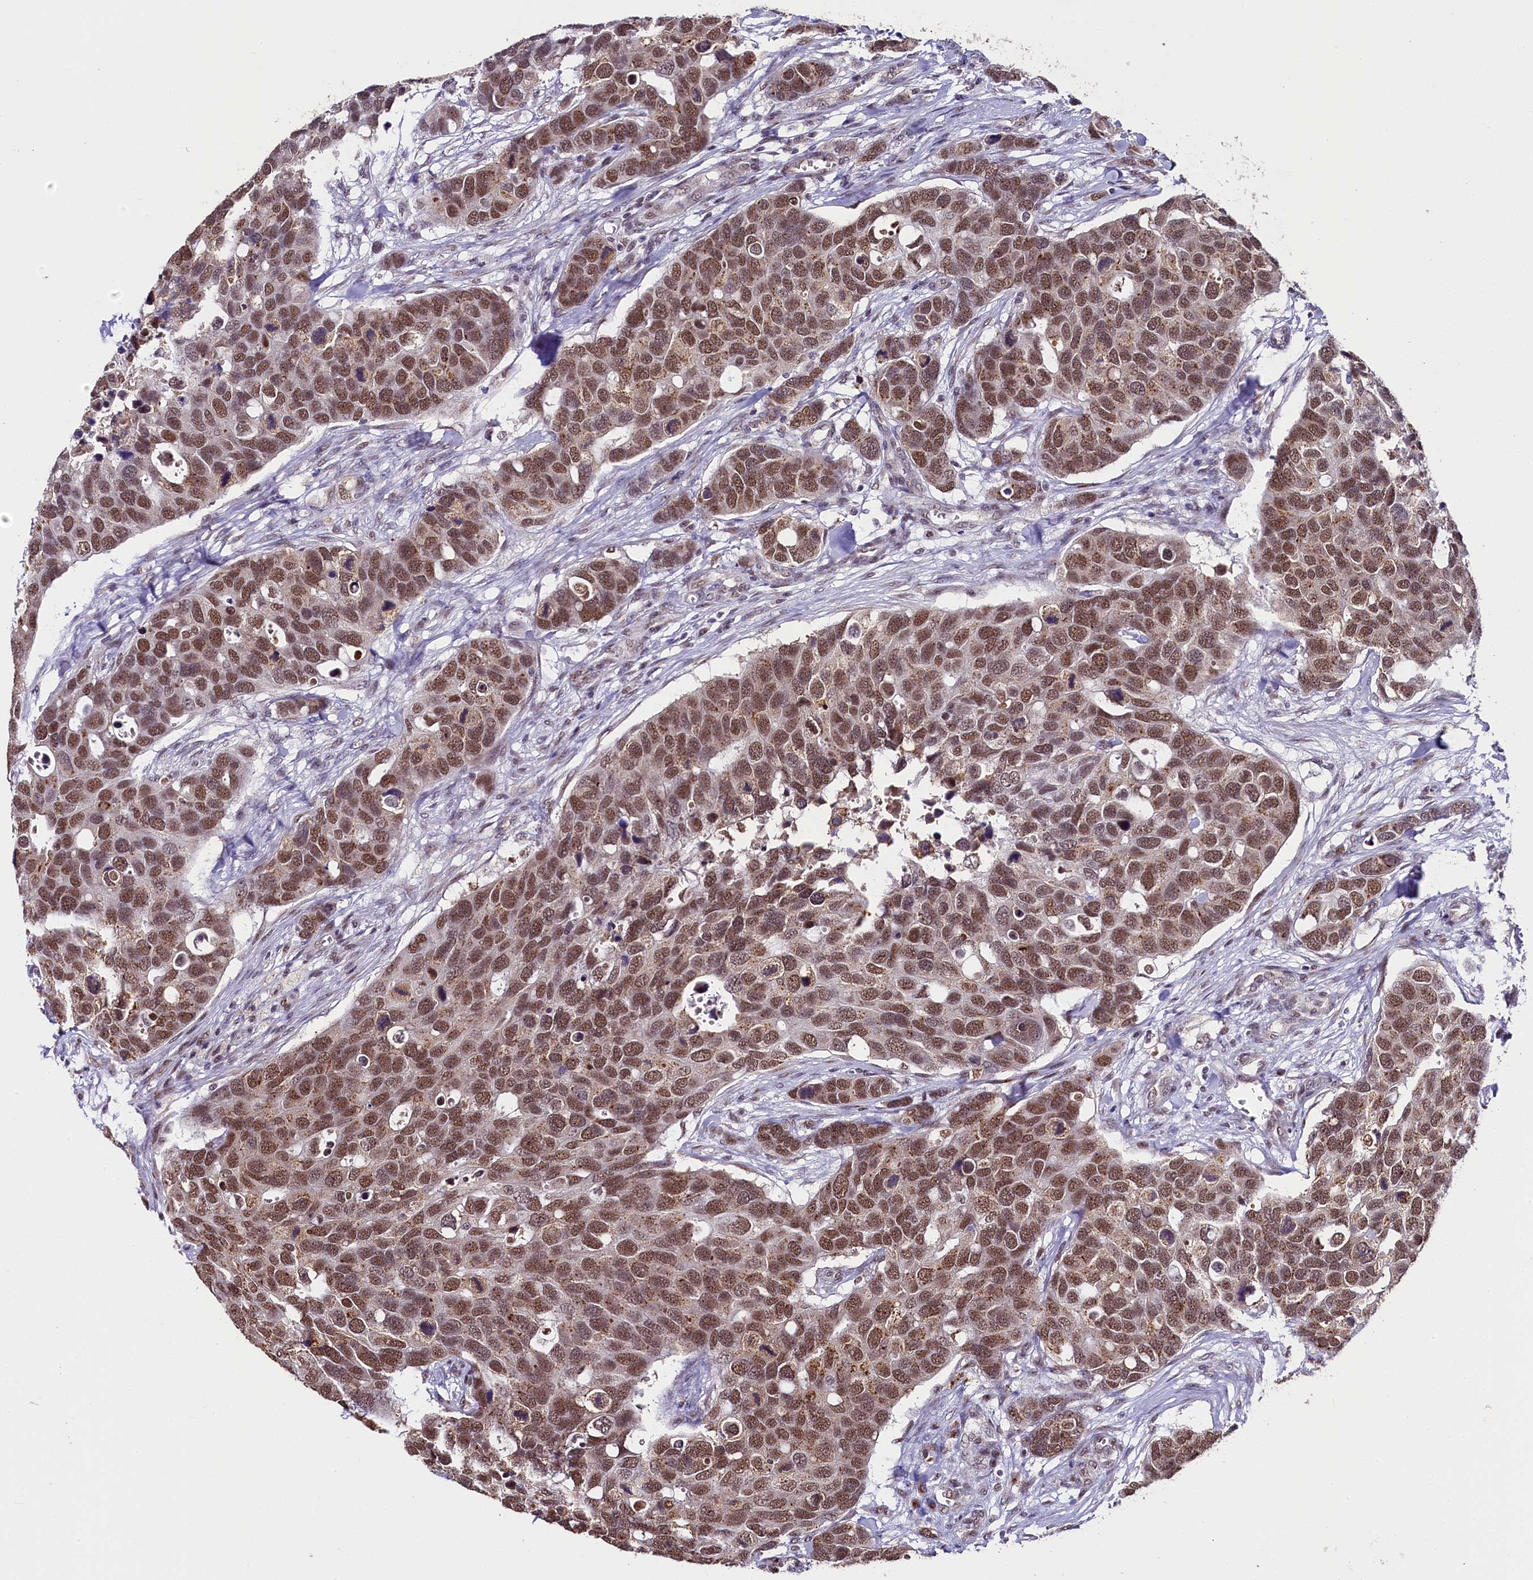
{"staining": {"intensity": "moderate", "quantity": ">75%", "location": "nuclear"}, "tissue": "breast cancer", "cell_type": "Tumor cells", "image_type": "cancer", "snomed": [{"axis": "morphology", "description": "Duct carcinoma"}, {"axis": "topography", "description": "Breast"}], "caption": "A medium amount of moderate nuclear expression is present in about >75% of tumor cells in breast cancer tissue. (IHC, brightfield microscopy, high magnification).", "gene": "NCBP1", "patient": {"sex": "female", "age": 83}}